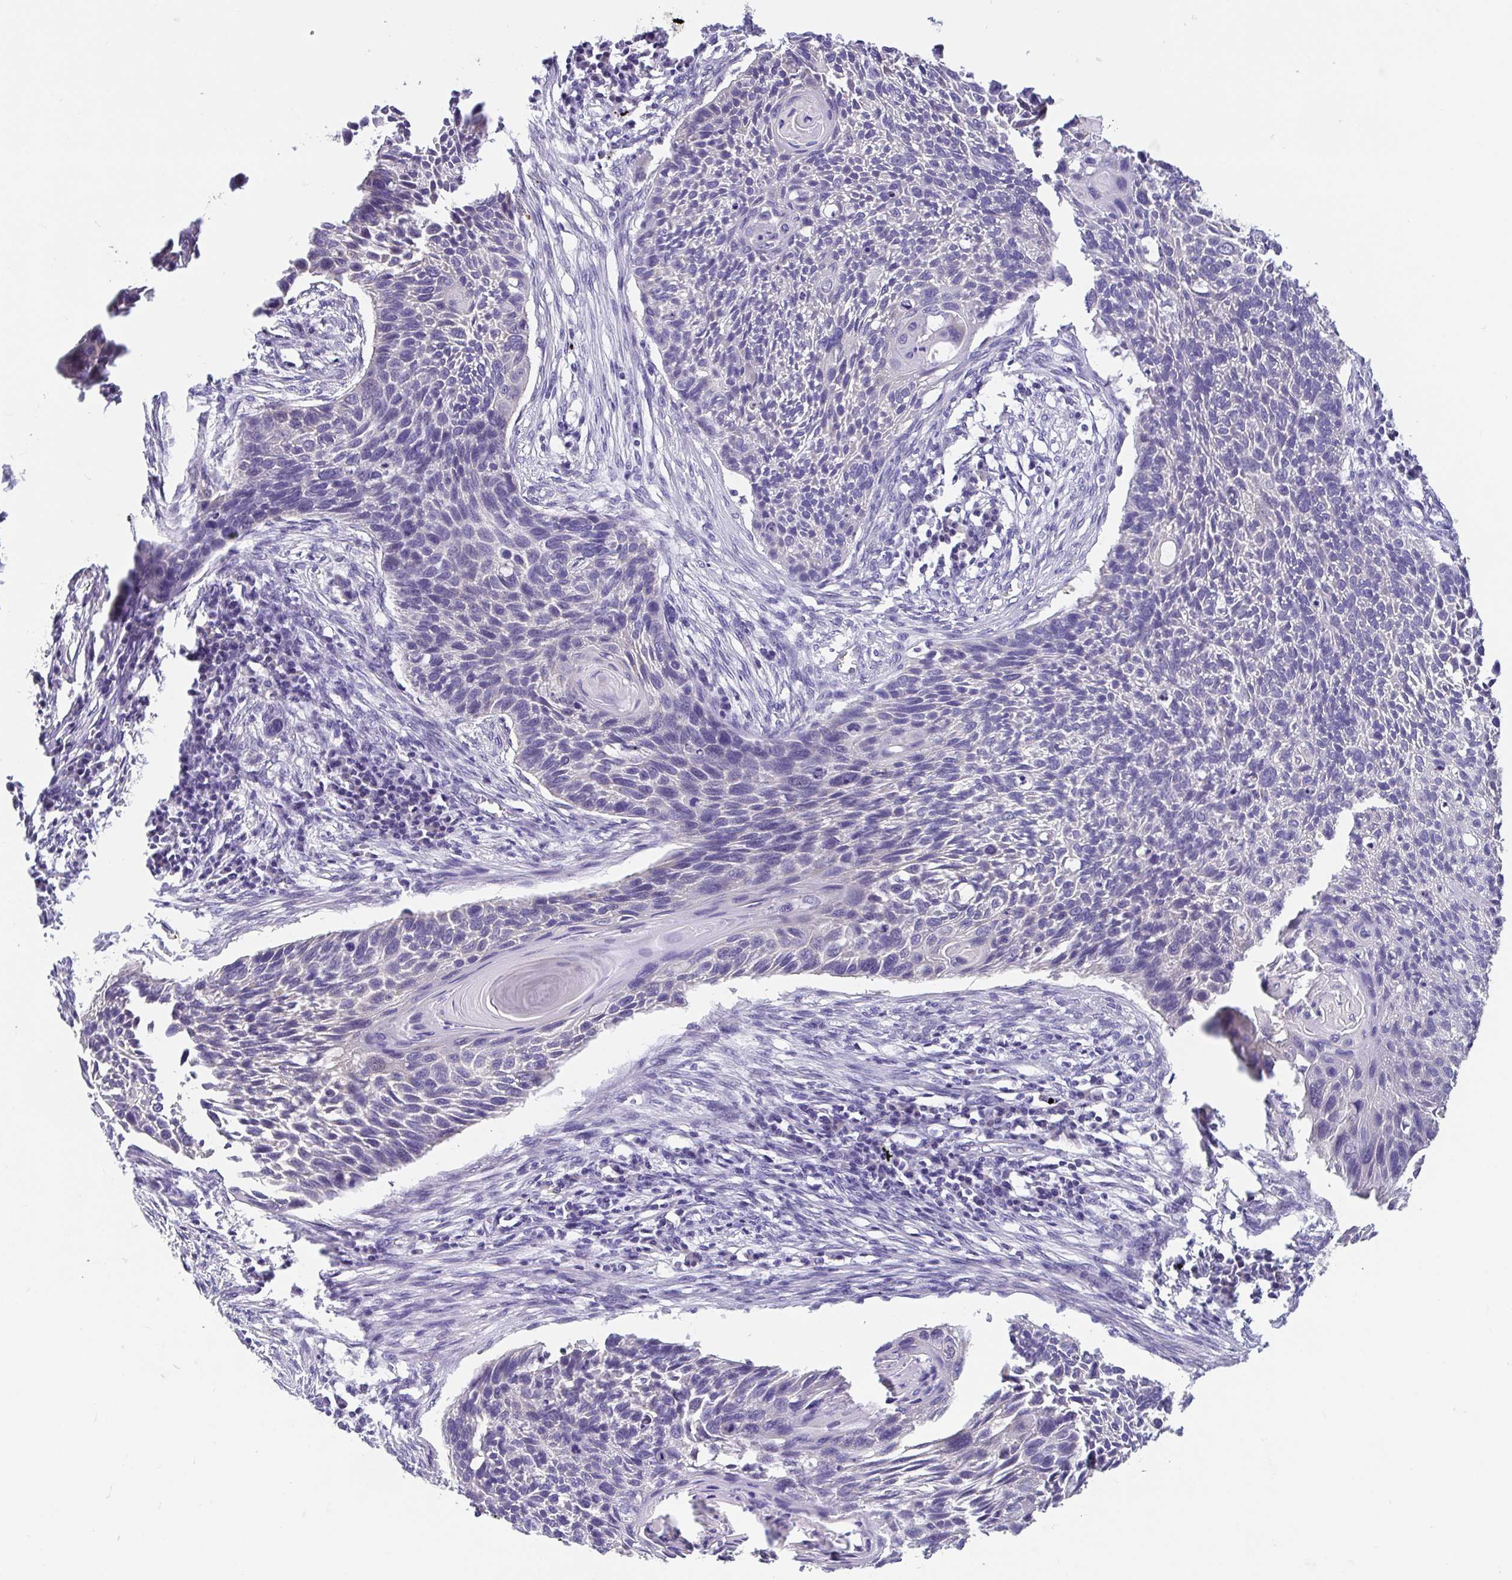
{"staining": {"intensity": "negative", "quantity": "none", "location": "none"}, "tissue": "lung cancer", "cell_type": "Tumor cells", "image_type": "cancer", "snomed": [{"axis": "morphology", "description": "Squamous cell carcinoma, NOS"}, {"axis": "topography", "description": "Lung"}], "caption": "Histopathology image shows no protein positivity in tumor cells of lung cancer tissue.", "gene": "FABP3", "patient": {"sex": "male", "age": 78}}